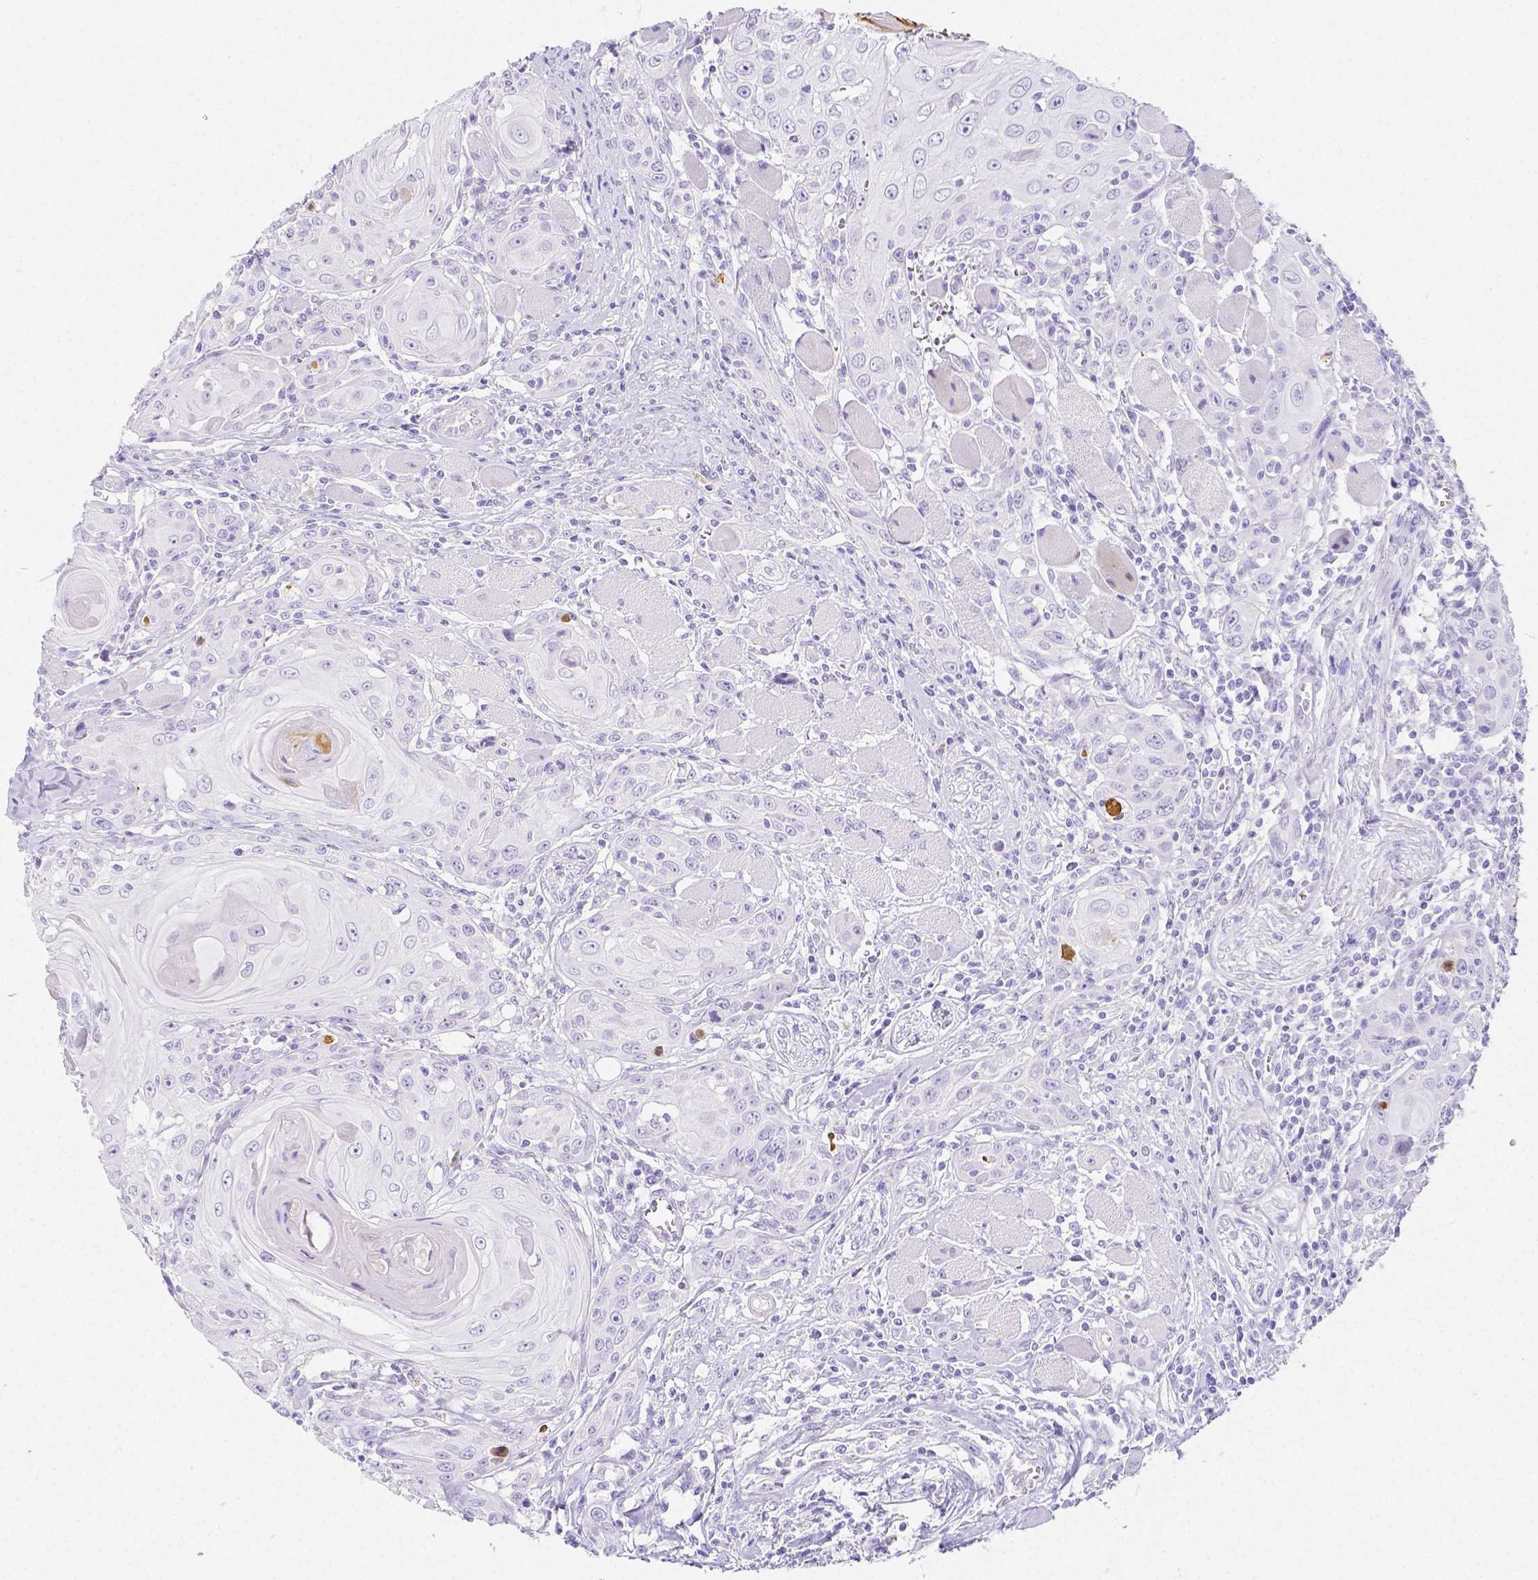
{"staining": {"intensity": "negative", "quantity": "none", "location": "none"}, "tissue": "head and neck cancer", "cell_type": "Tumor cells", "image_type": "cancer", "snomed": [{"axis": "morphology", "description": "Squamous cell carcinoma, NOS"}, {"axis": "topography", "description": "Head-Neck"}], "caption": "Head and neck cancer (squamous cell carcinoma) stained for a protein using immunohistochemistry demonstrates no staining tumor cells.", "gene": "ARHGAP36", "patient": {"sex": "female", "age": 80}}